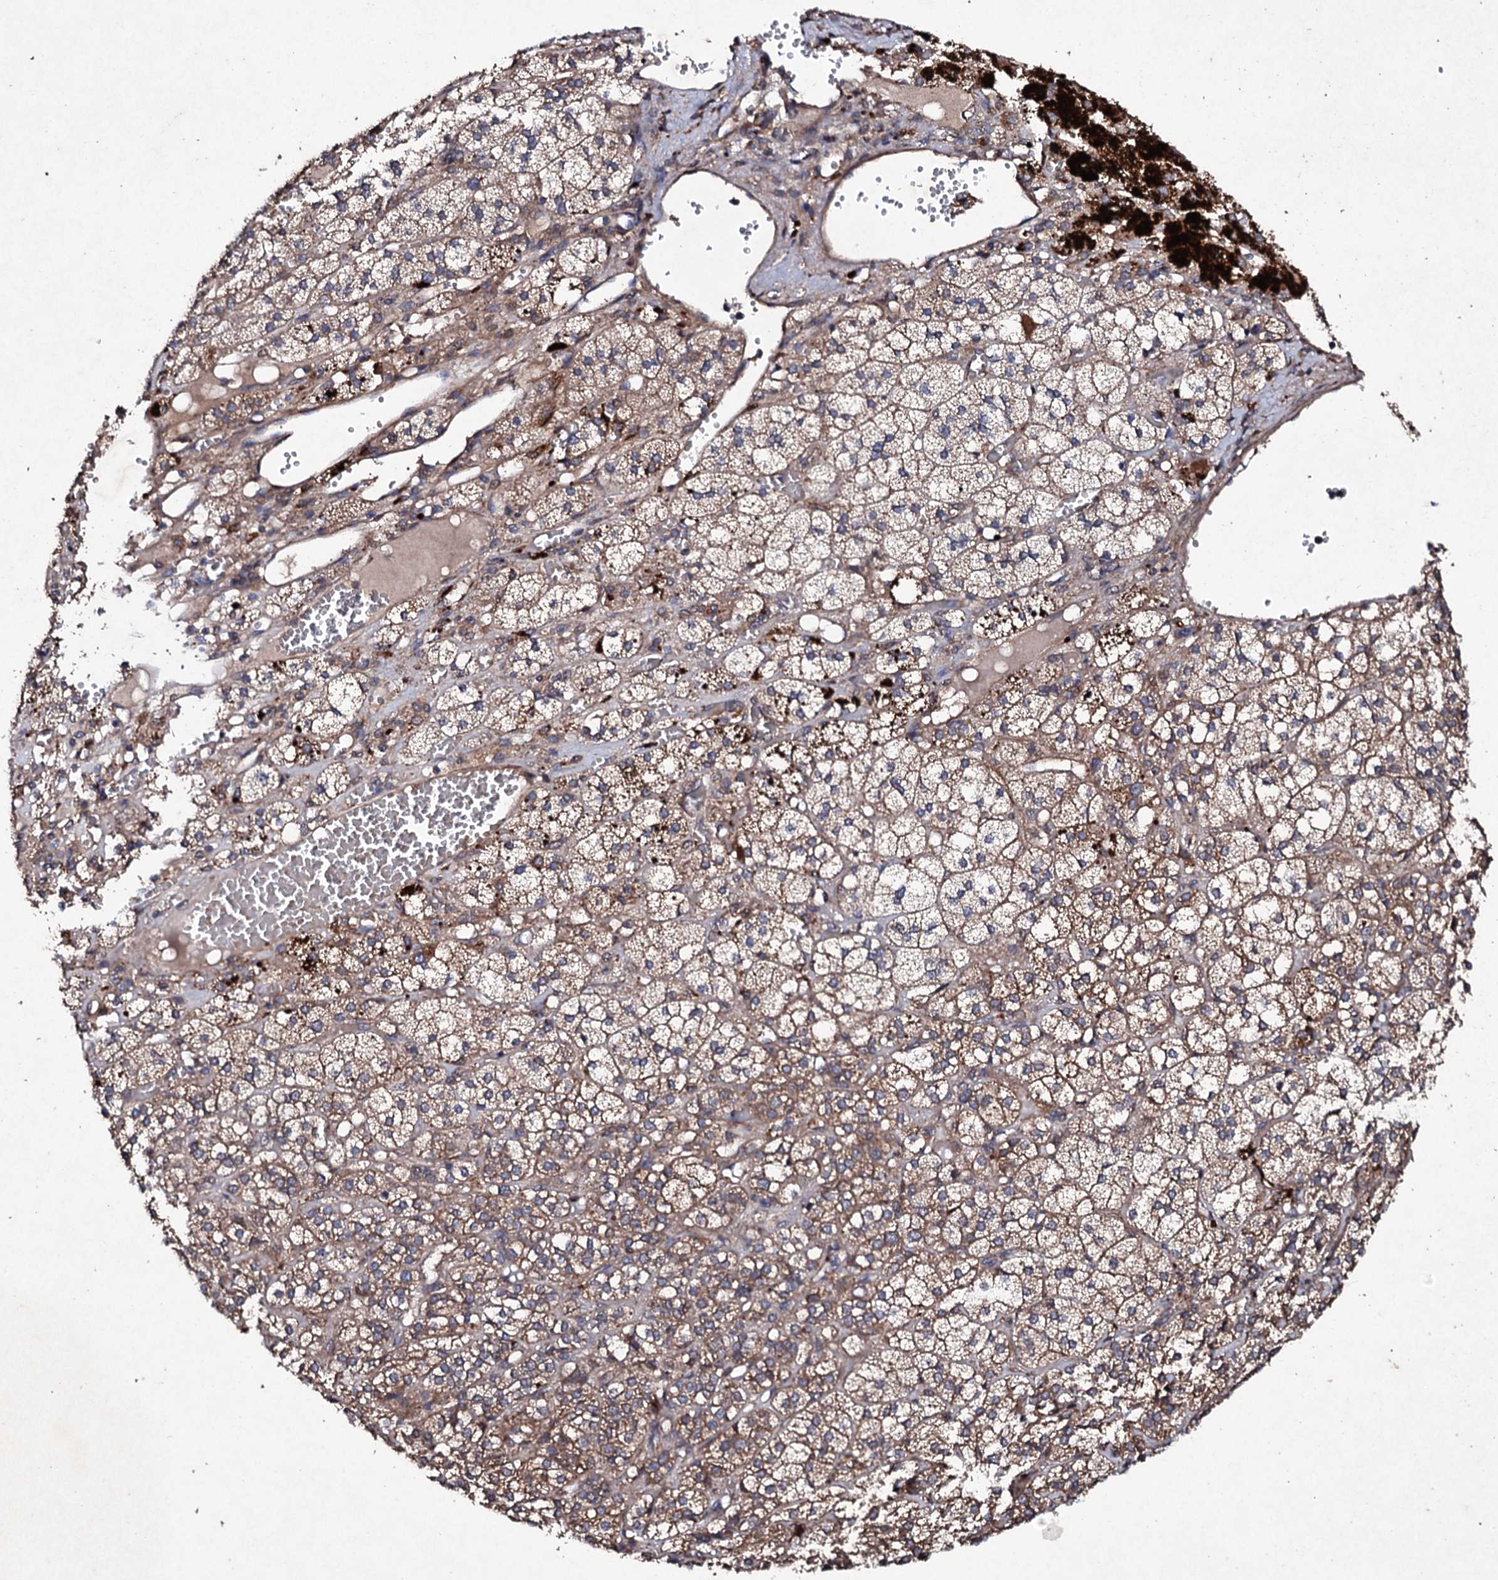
{"staining": {"intensity": "moderate", "quantity": ">75%", "location": "cytoplasmic/membranous"}, "tissue": "adrenal gland", "cell_type": "Glandular cells", "image_type": "normal", "snomed": [{"axis": "morphology", "description": "Normal tissue, NOS"}, {"axis": "topography", "description": "Adrenal gland"}], "caption": "About >75% of glandular cells in benign human adrenal gland display moderate cytoplasmic/membranous protein expression as visualized by brown immunohistochemical staining.", "gene": "MOCOS", "patient": {"sex": "female", "age": 61}}